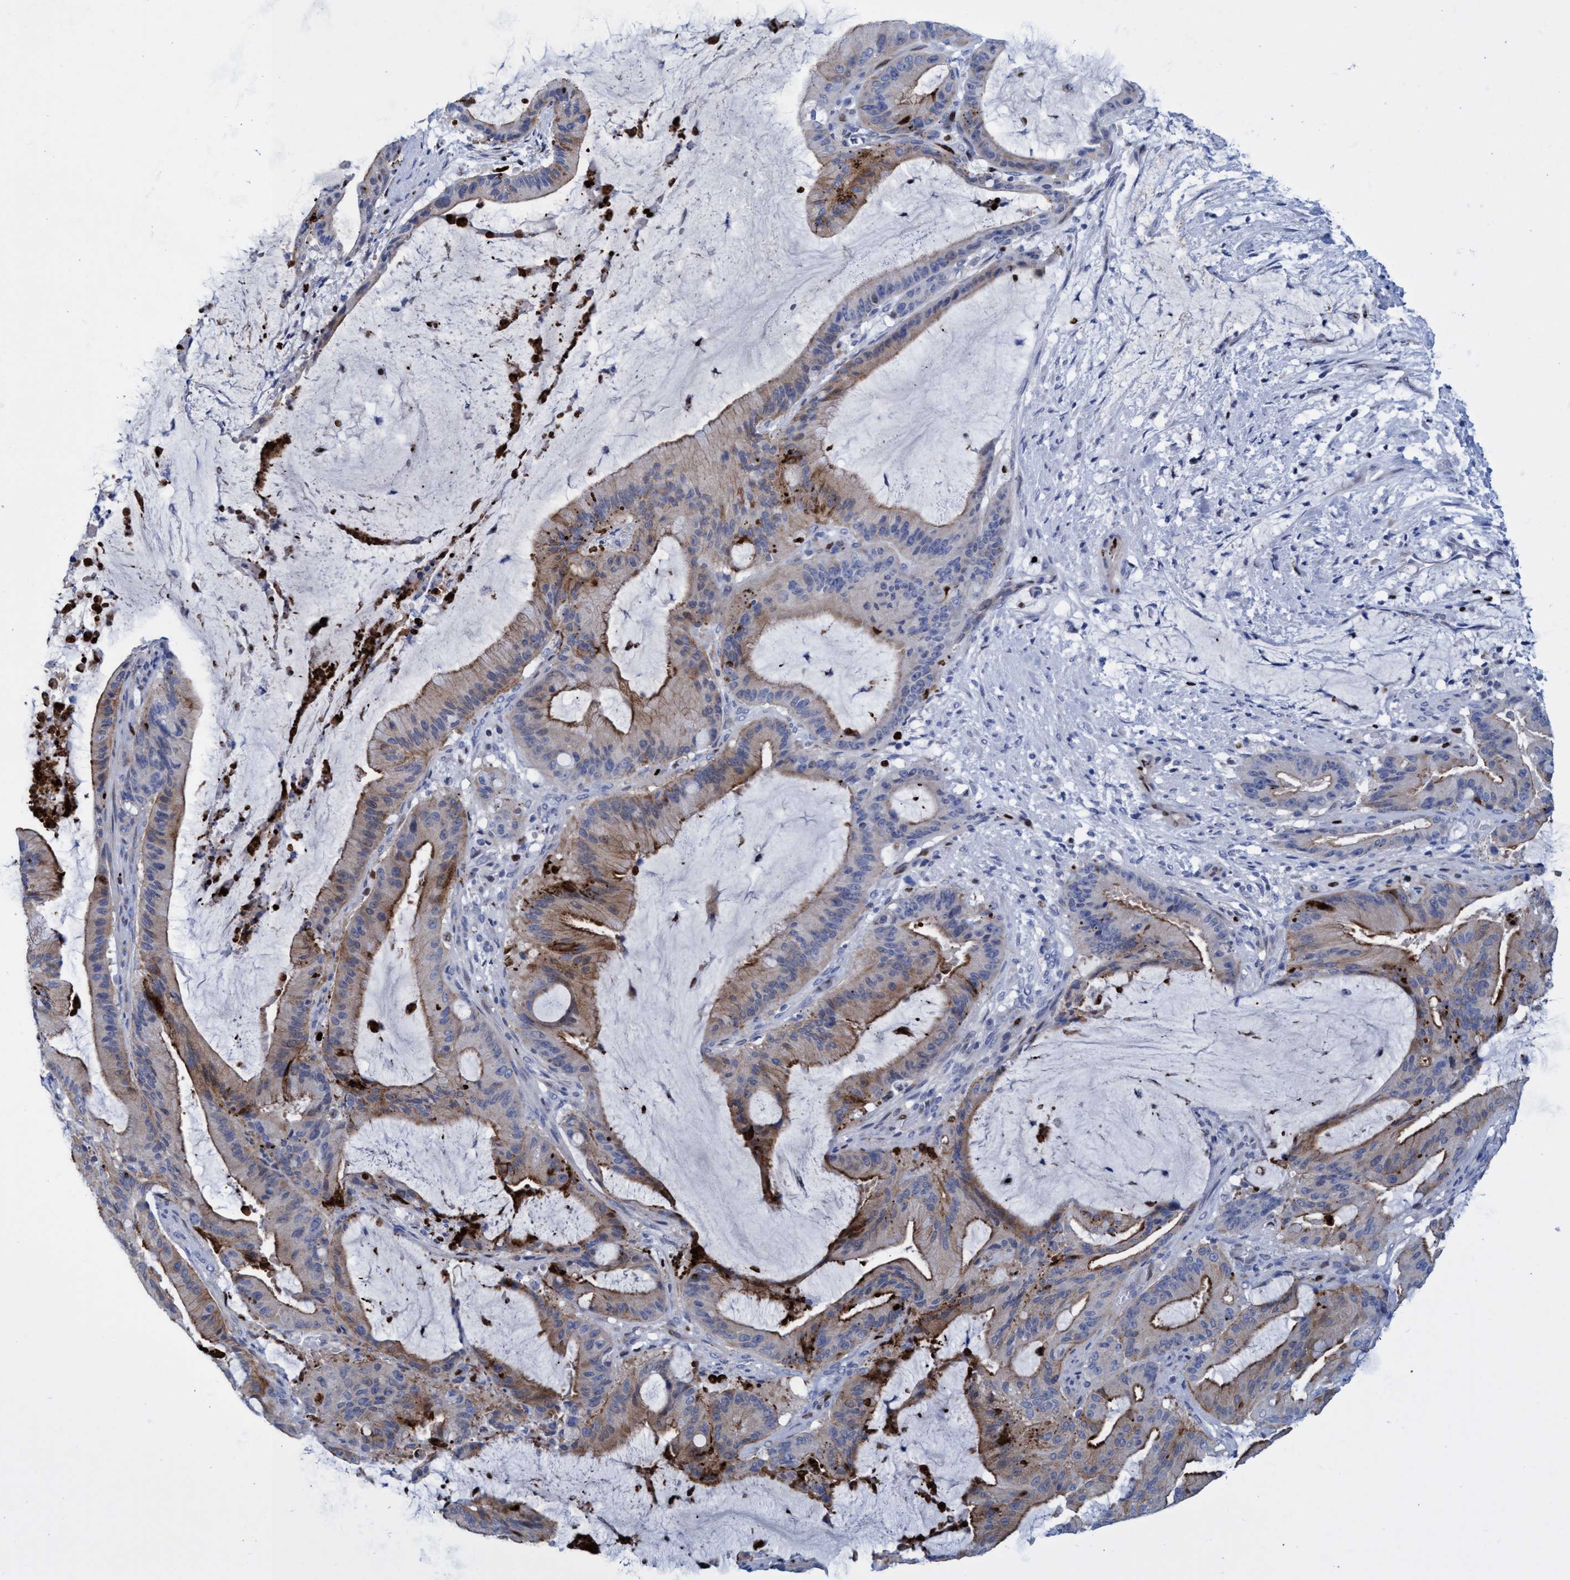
{"staining": {"intensity": "moderate", "quantity": ">75%", "location": "cytoplasmic/membranous"}, "tissue": "liver cancer", "cell_type": "Tumor cells", "image_type": "cancer", "snomed": [{"axis": "morphology", "description": "Normal tissue, NOS"}, {"axis": "morphology", "description": "Cholangiocarcinoma"}, {"axis": "topography", "description": "Liver"}, {"axis": "topography", "description": "Peripheral nerve tissue"}], "caption": "Liver cancer (cholangiocarcinoma) stained with IHC demonstrates moderate cytoplasmic/membranous expression in about >75% of tumor cells.", "gene": "R3HCC1", "patient": {"sex": "female", "age": 73}}